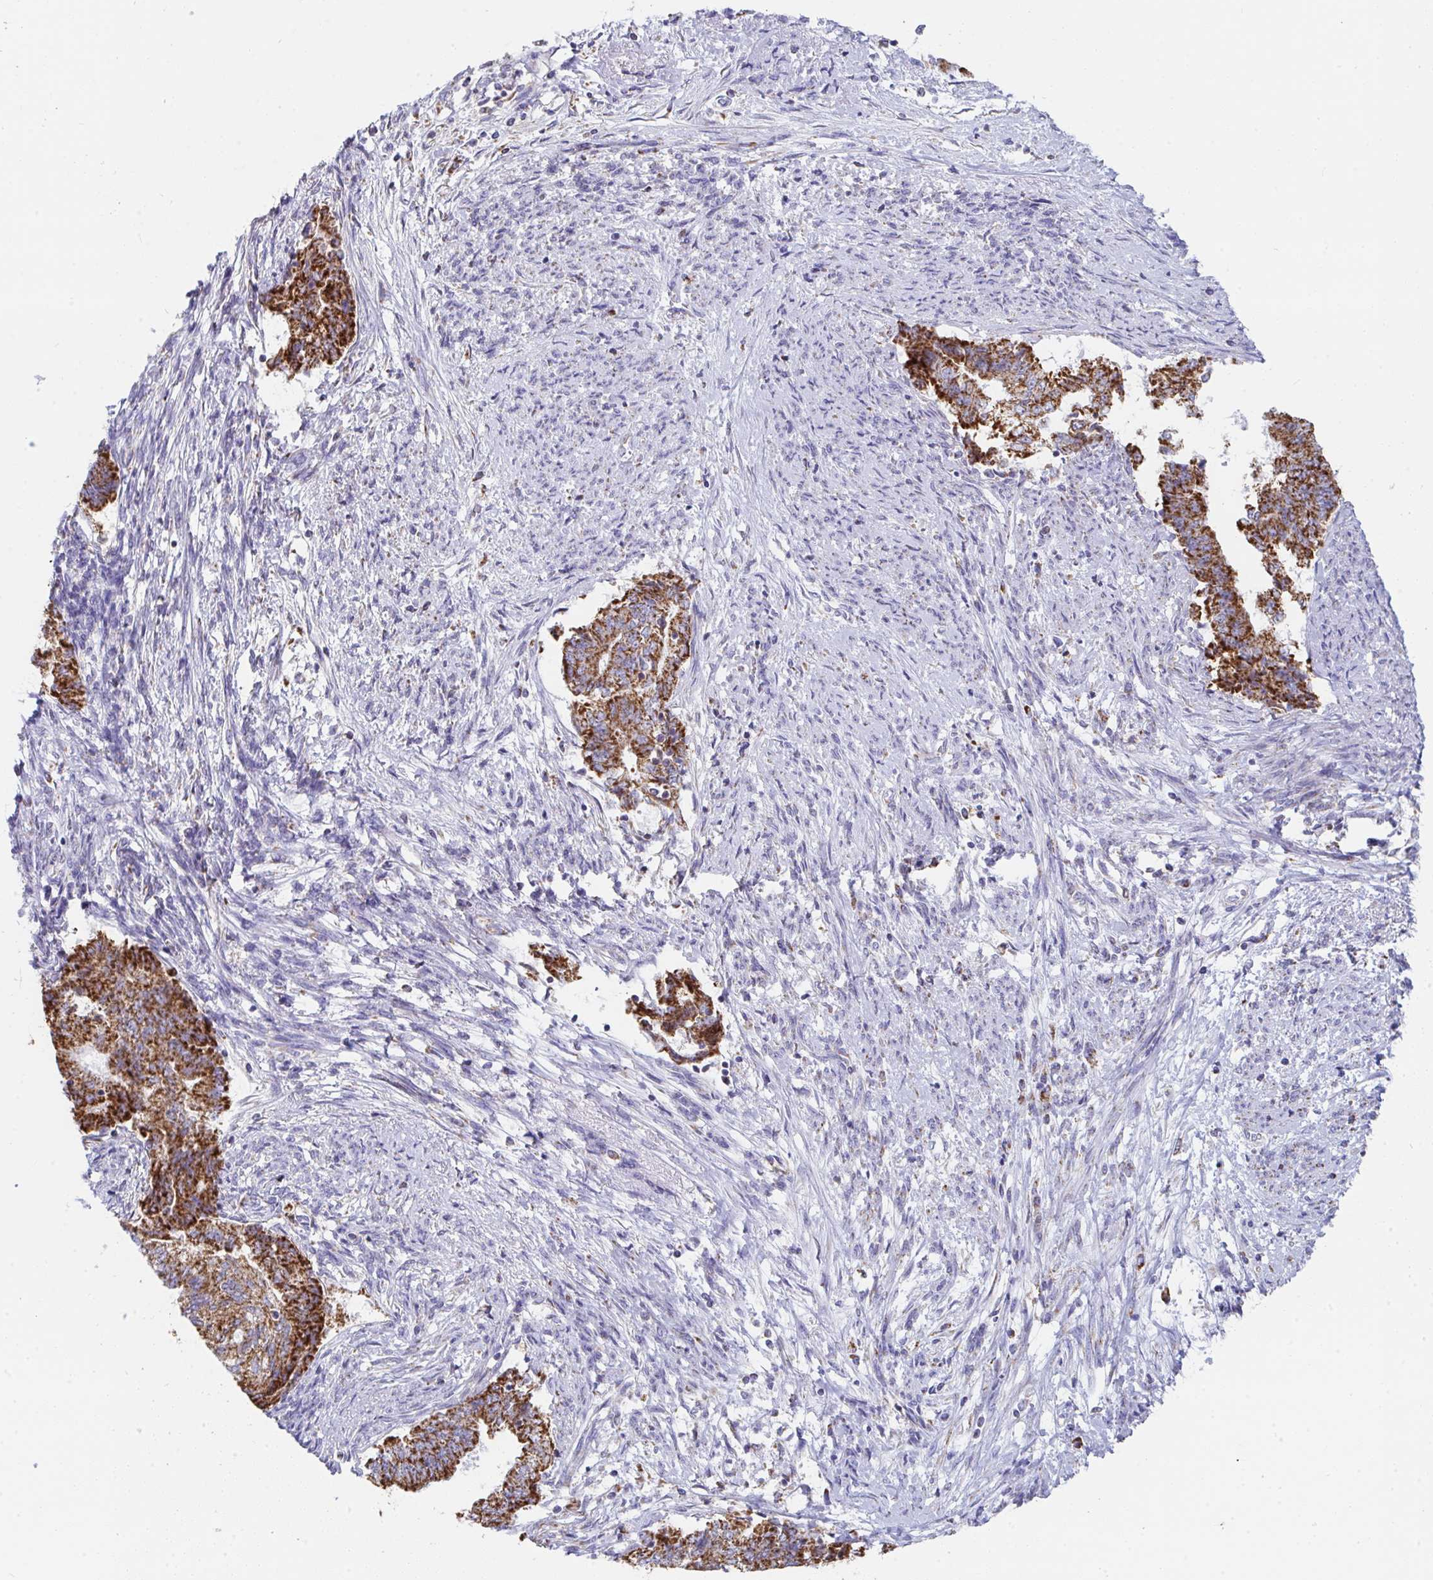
{"staining": {"intensity": "strong", "quantity": ">75%", "location": "cytoplasmic/membranous"}, "tissue": "endometrial cancer", "cell_type": "Tumor cells", "image_type": "cancer", "snomed": [{"axis": "morphology", "description": "Adenocarcinoma, NOS"}, {"axis": "topography", "description": "Endometrium"}], "caption": "This is an image of IHC staining of endometrial adenocarcinoma, which shows strong staining in the cytoplasmic/membranous of tumor cells.", "gene": "AIFM1", "patient": {"sex": "female", "age": 65}}